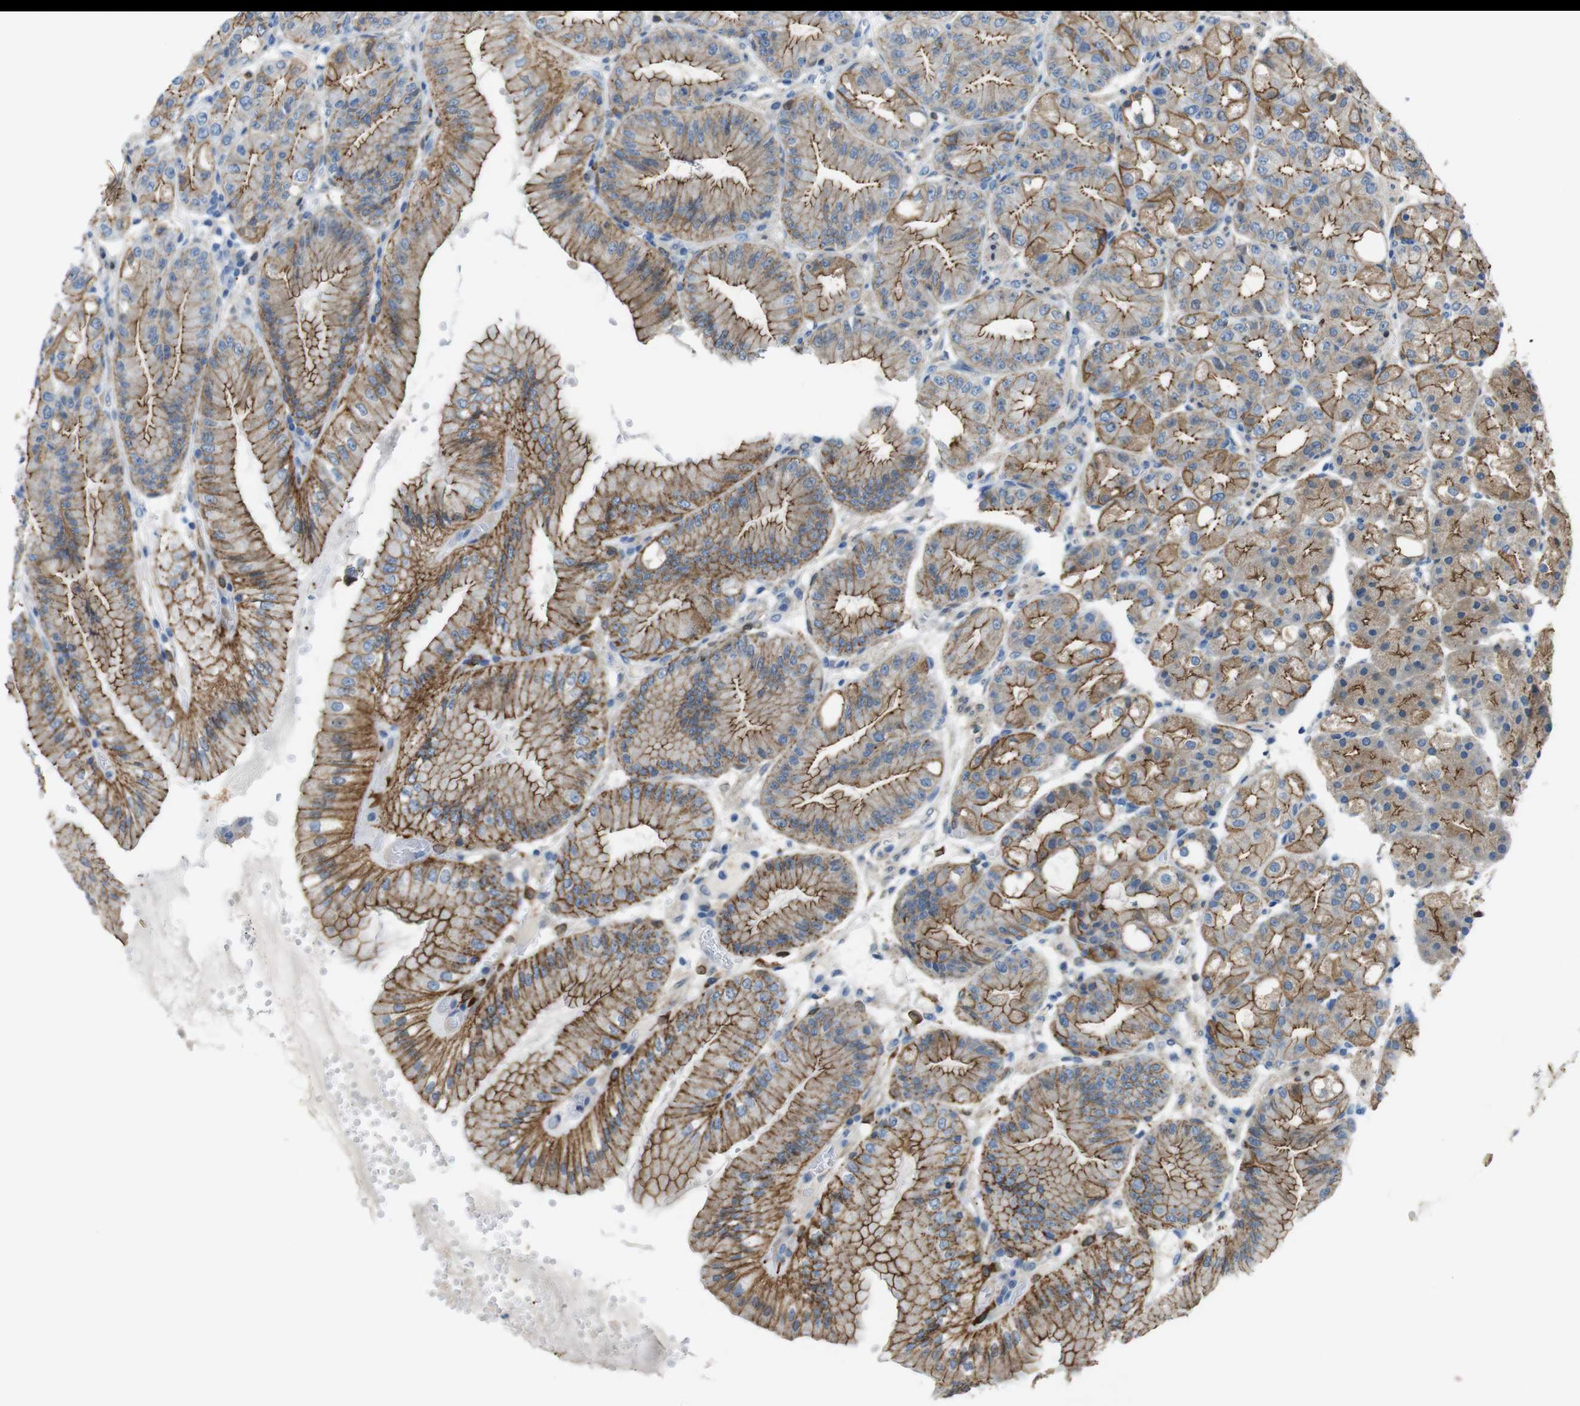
{"staining": {"intensity": "moderate", "quantity": ">75%", "location": "cytoplasmic/membranous"}, "tissue": "stomach", "cell_type": "Glandular cells", "image_type": "normal", "snomed": [{"axis": "morphology", "description": "Normal tissue, NOS"}, {"axis": "topography", "description": "Stomach, lower"}], "caption": "The histopathology image reveals a brown stain indicating the presence of a protein in the cytoplasmic/membranous of glandular cells in stomach.", "gene": "TJP3", "patient": {"sex": "male", "age": 71}}